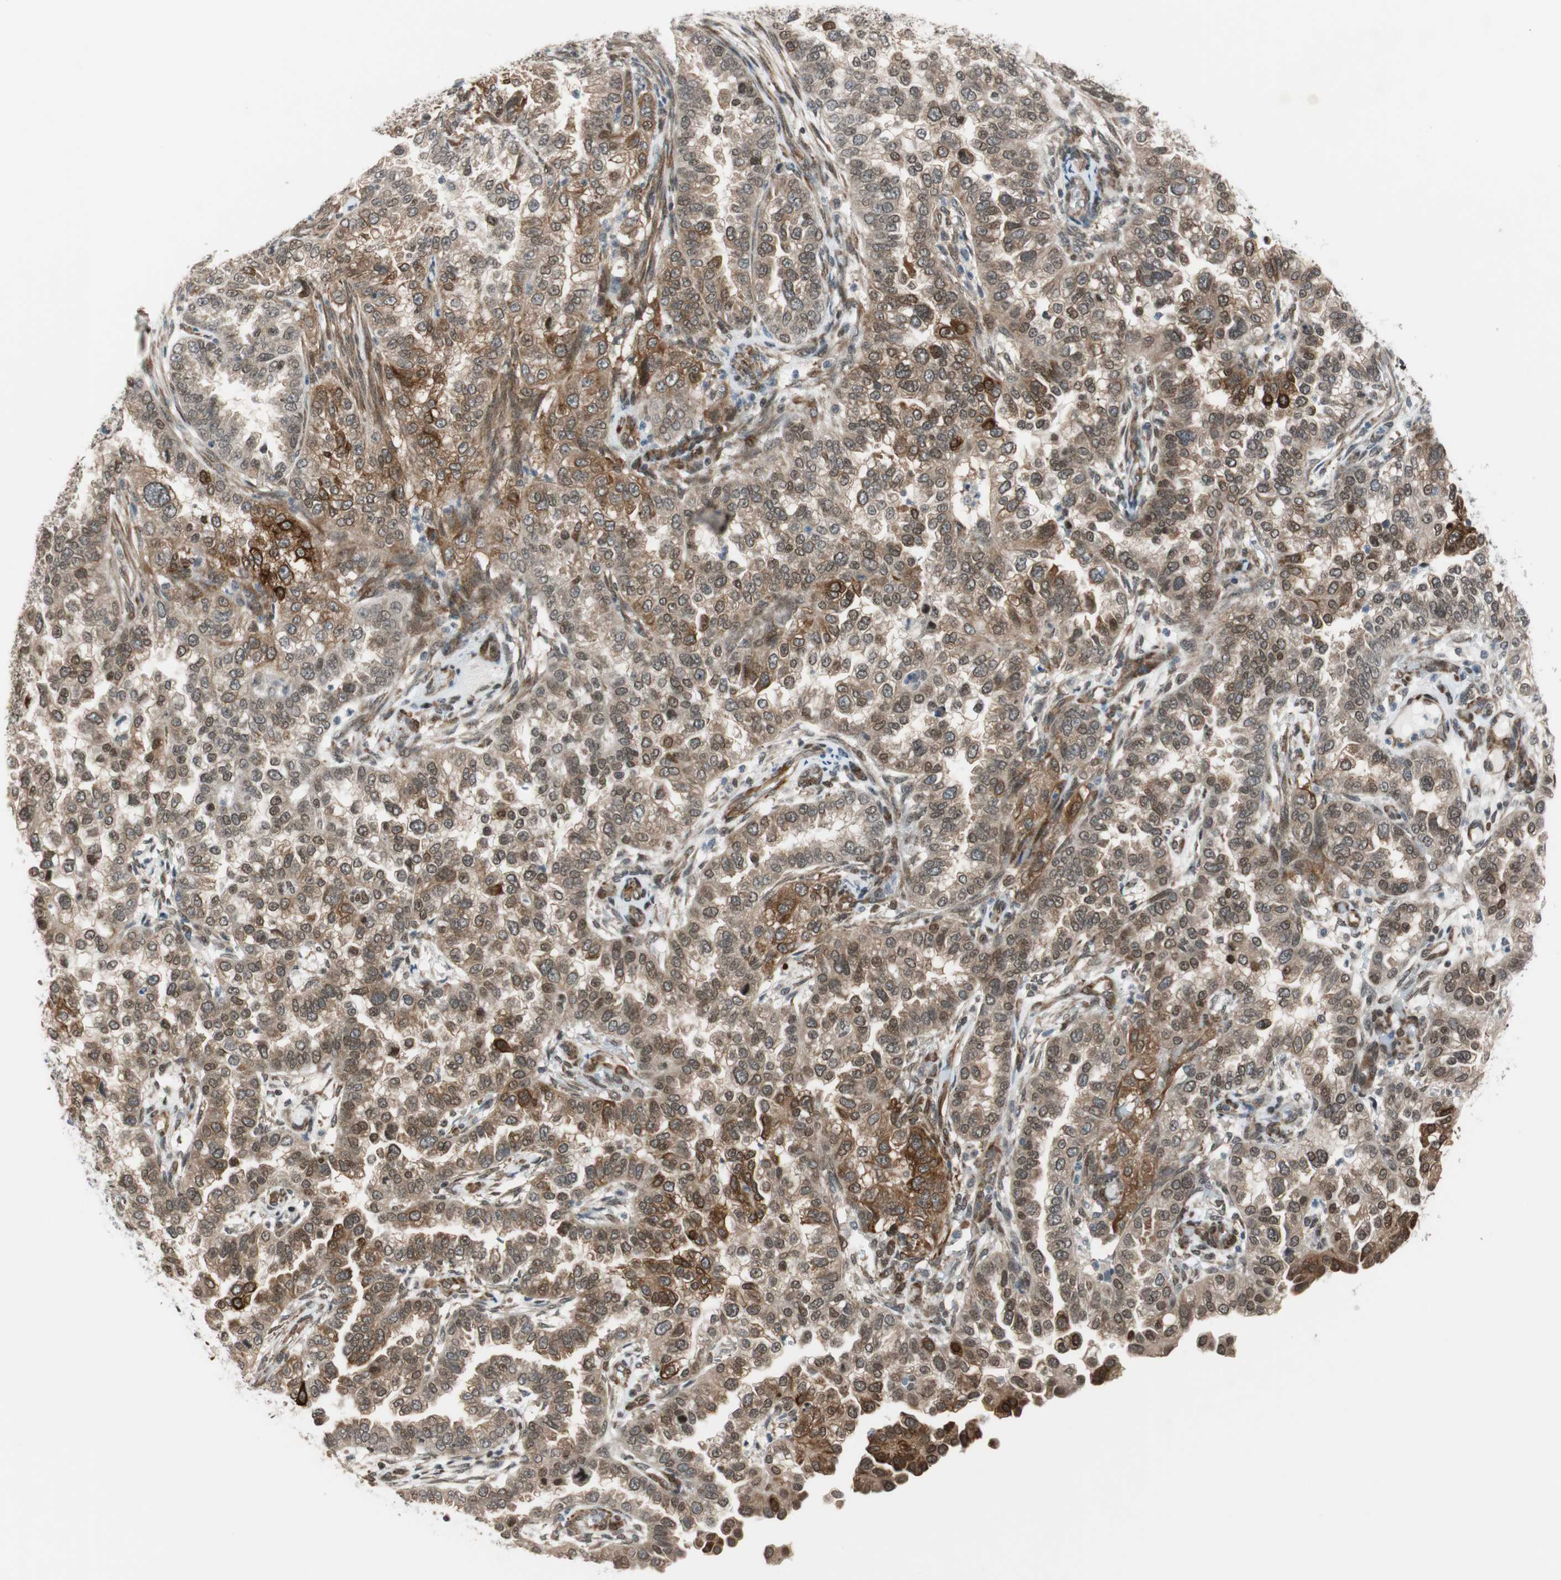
{"staining": {"intensity": "moderate", "quantity": ">75%", "location": "cytoplasmic/membranous"}, "tissue": "endometrial cancer", "cell_type": "Tumor cells", "image_type": "cancer", "snomed": [{"axis": "morphology", "description": "Adenocarcinoma, NOS"}, {"axis": "topography", "description": "Endometrium"}], "caption": "An immunohistochemistry micrograph of neoplastic tissue is shown. Protein staining in brown shows moderate cytoplasmic/membranous positivity in endometrial cancer (adenocarcinoma) within tumor cells. The staining was performed using DAB (3,3'-diaminobenzidine), with brown indicating positive protein expression. Nuclei are stained blue with hematoxylin.", "gene": "ZNF512B", "patient": {"sex": "female", "age": 85}}